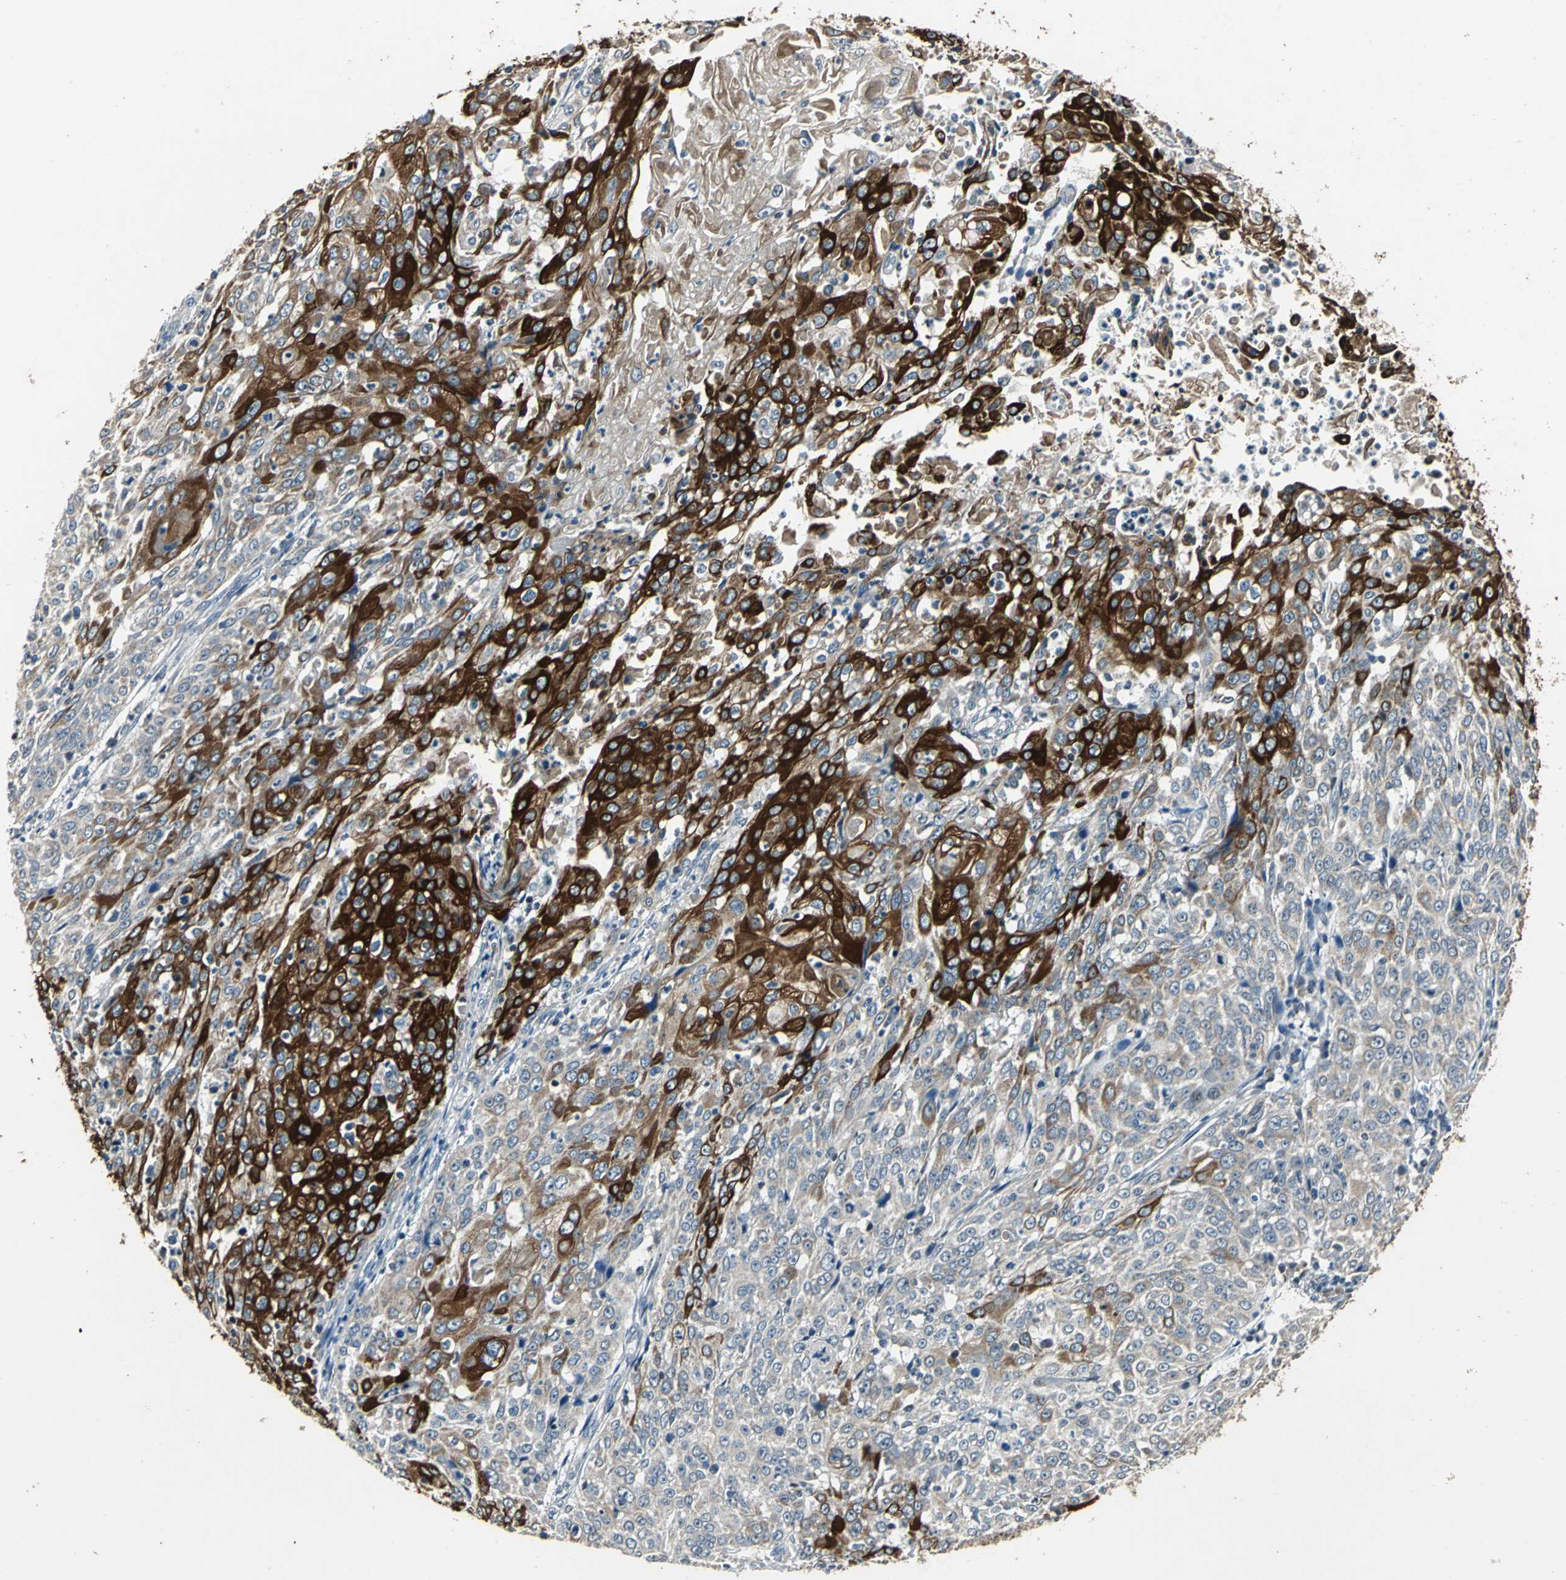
{"staining": {"intensity": "strong", "quantity": ">75%", "location": "cytoplasmic/membranous"}, "tissue": "cervical cancer", "cell_type": "Tumor cells", "image_type": "cancer", "snomed": [{"axis": "morphology", "description": "Squamous cell carcinoma, NOS"}, {"axis": "topography", "description": "Cervix"}], "caption": "Protein expression analysis of human cervical squamous cell carcinoma reveals strong cytoplasmic/membranous staining in about >75% of tumor cells.", "gene": "JADE3", "patient": {"sex": "female", "age": 39}}